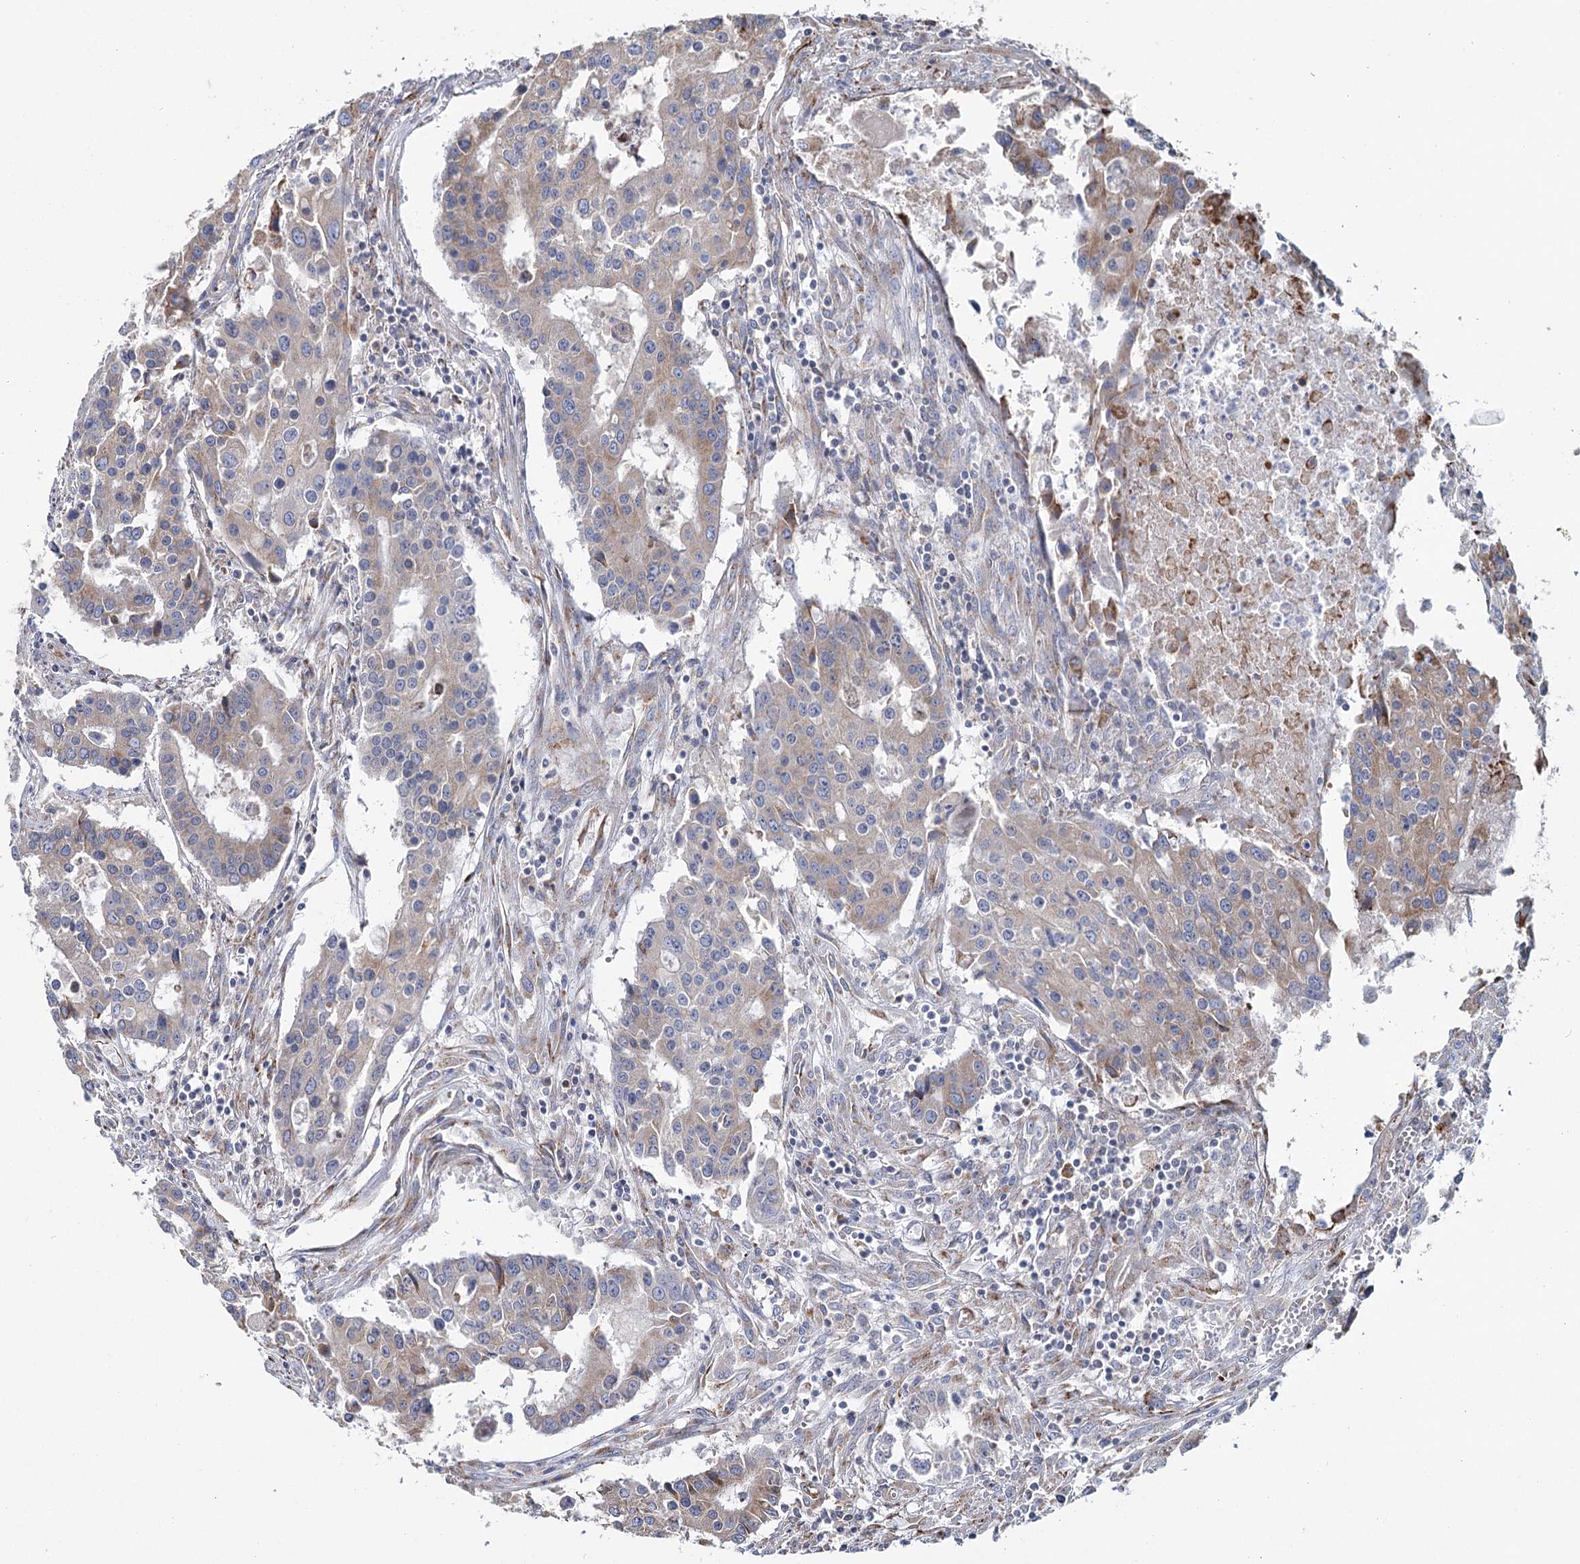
{"staining": {"intensity": "weak", "quantity": "<25%", "location": "cytoplasmic/membranous"}, "tissue": "colorectal cancer", "cell_type": "Tumor cells", "image_type": "cancer", "snomed": [{"axis": "morphology", "description": "Adenocarcinoma, NOS"}, {"axis": "topography", "description": "Colon"}], "caption": "This is an immunohistochemistry (IHC) micrograph of human adenocarcinoma (colorectal). There is no staining in tumor cells.", "gene": "POGLUT1", "patient": {"sex": "male", "age": 77}}